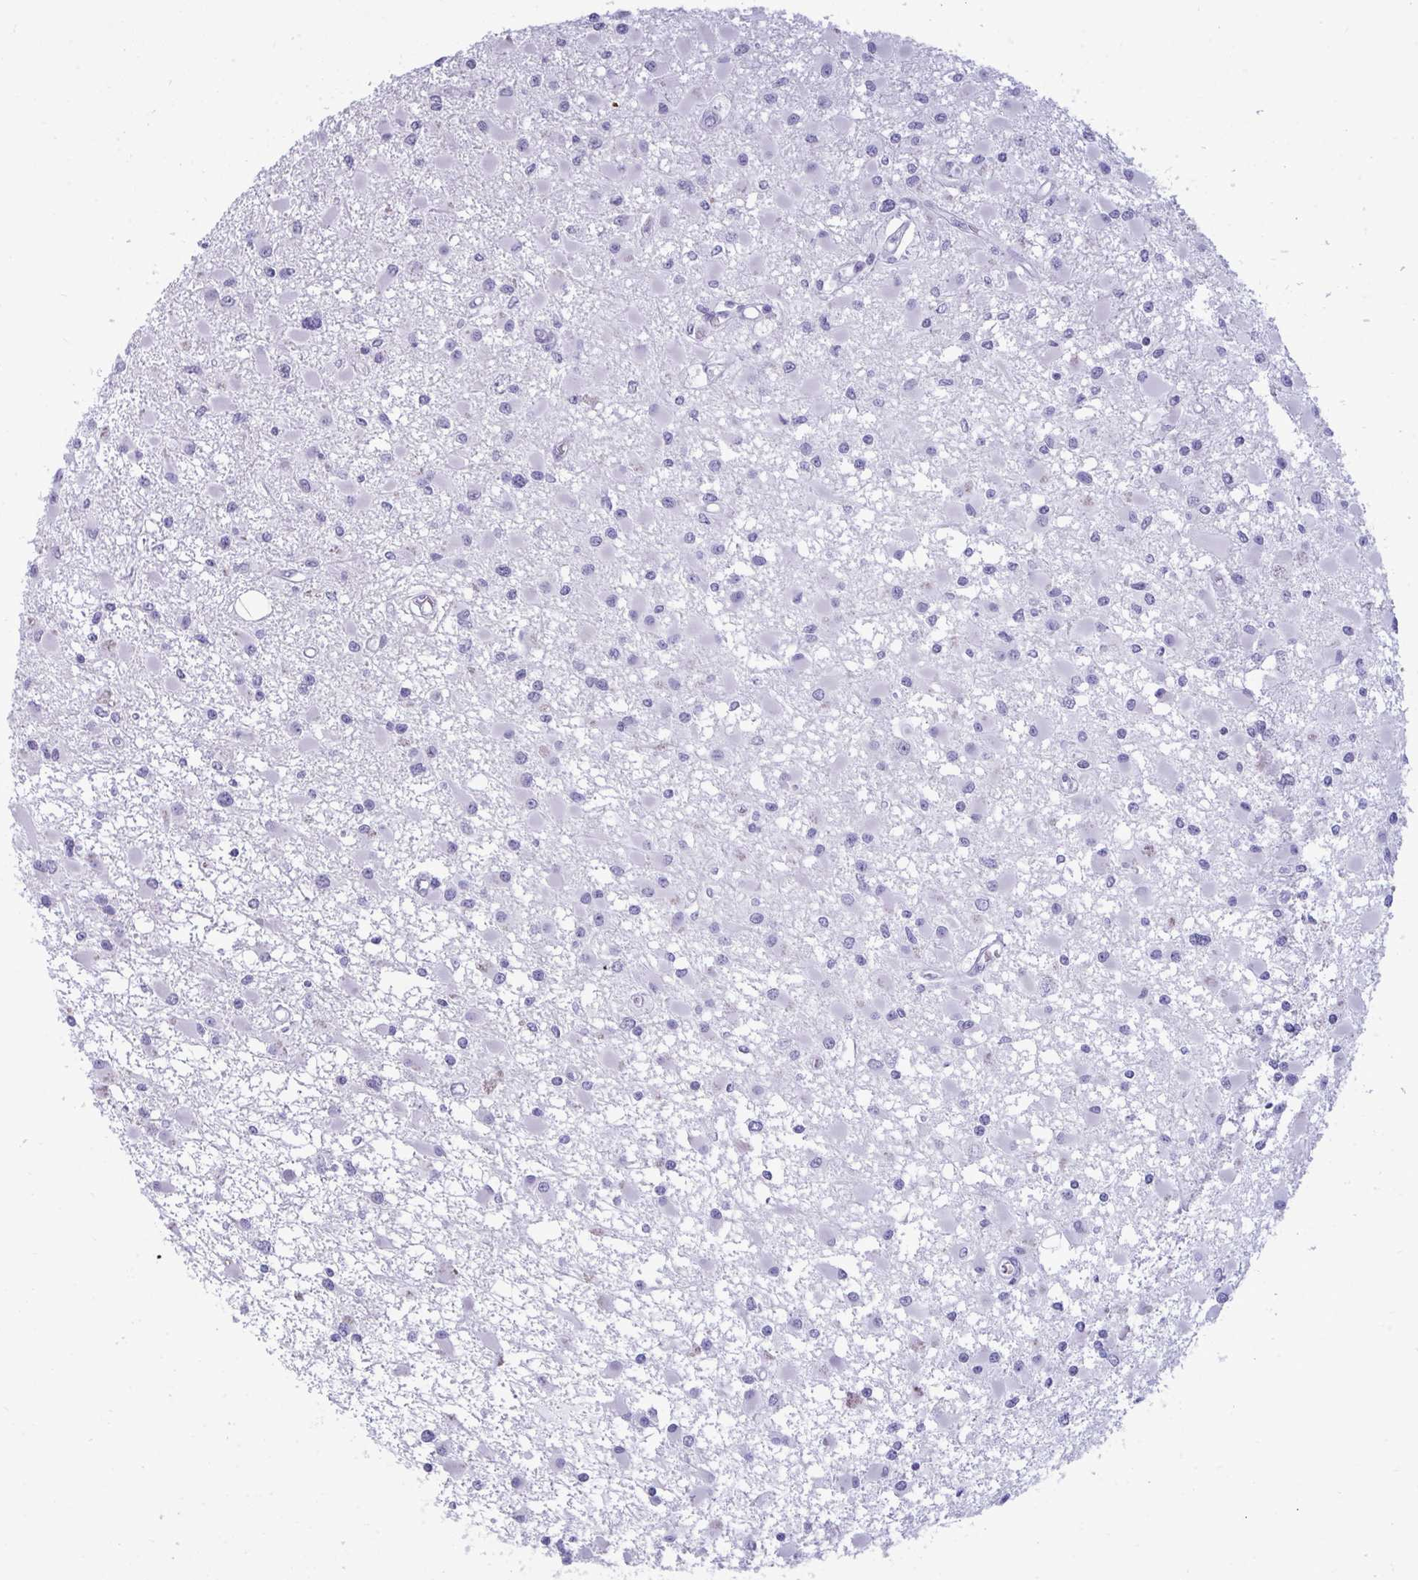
{"staining": {"intensity": "negative", "quantity": "none", "location": "none"}, "tissue": "glioma", "cell_type": "Tumor cells", "image_type": "cancer", "snomed": [{"axis": "morphology", "description": "Glioma, malignant, High grade"}, {"axis": "topography", "description": "Brain"}], "caption": "Immunohistochemical staining of glioma shows no significant positivity in tumor cells.", "gene": "ANKRD60", "patient": {"sex": "male", "age": 54}}